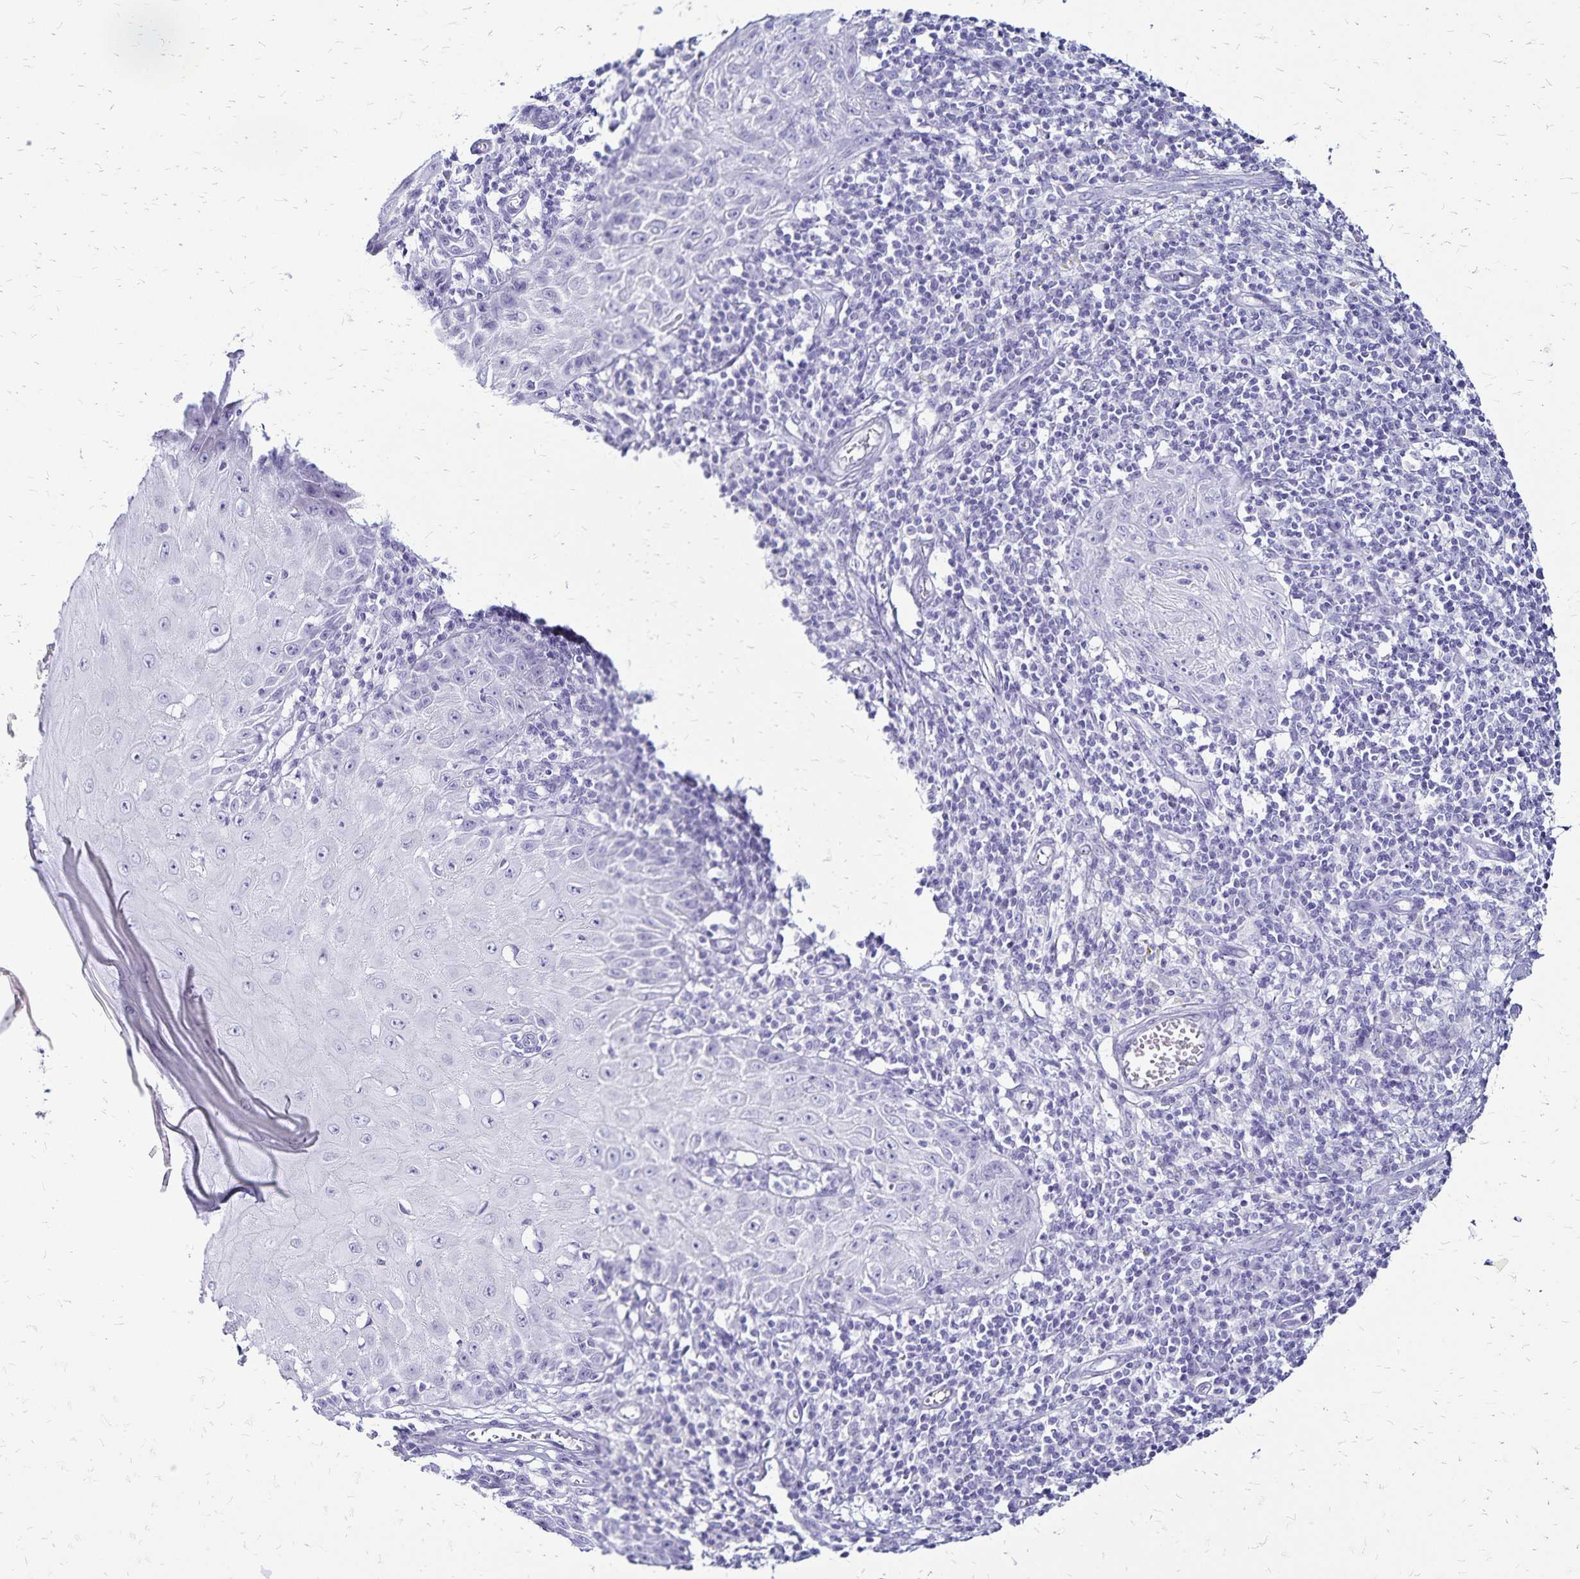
{"staining": {"intensity": "negative", "quantity": "none", "location": "none"}, "tissue": "skin cancer", "cell_type": "Tumor cells", "image_type": "cancer", "snomed": [{"axis": "morphology", "description": "Squamous cell carcinoma, NOS"}, {"axis": "topography", "description": "Skin"}], "caption": "Micrograph shows no protein positivity in tumor cells of squamous cell carcinoma (skin) tissue.", "gene": "LIN28B", "patient": {"sex": "female", "age": 73}}